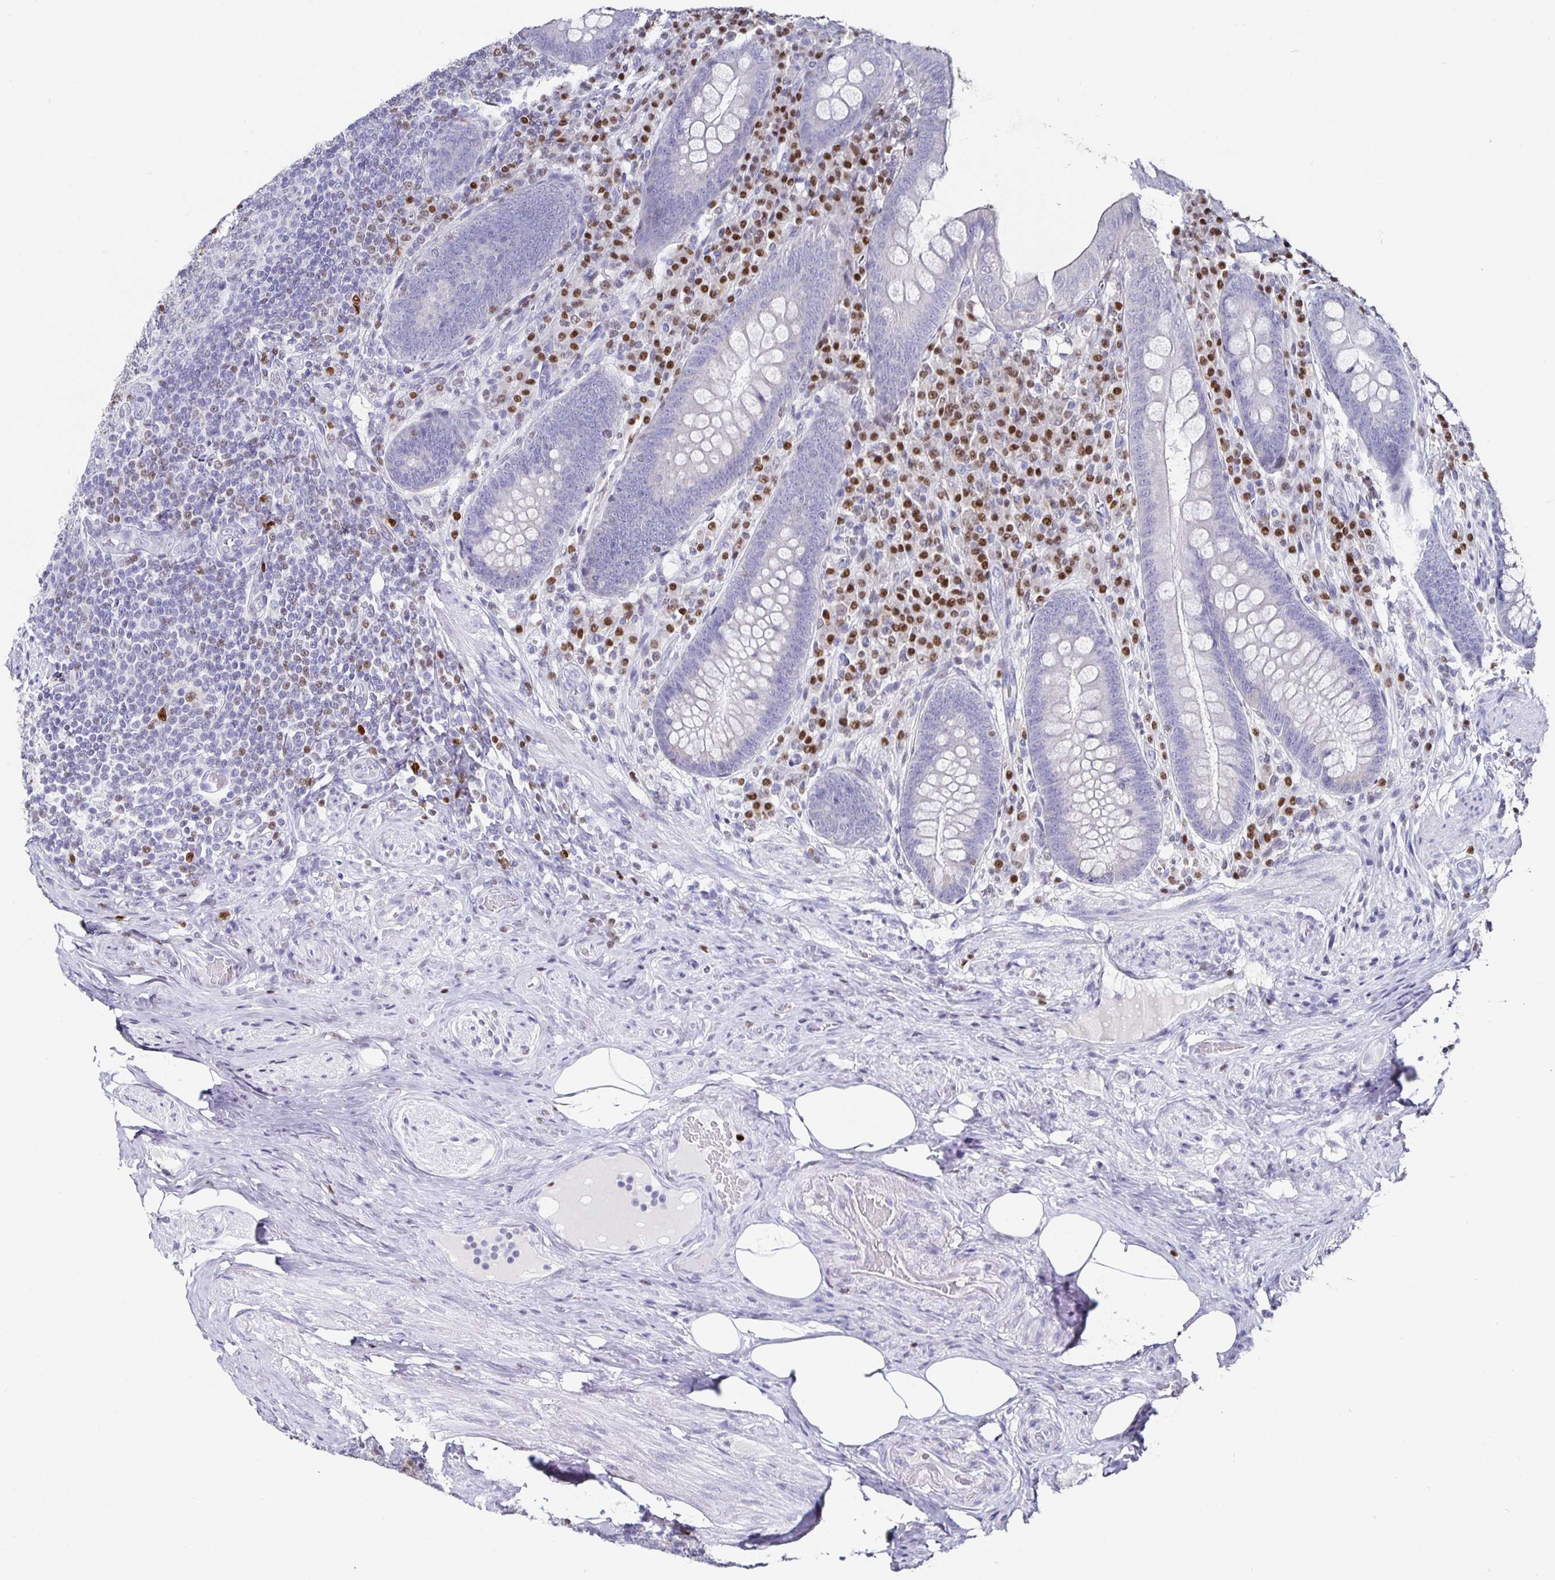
{"staining": {"intensity": "negative", "quantity": "none", "location": "none"}, "tissue": "appendix", "cell_type": "Glandular cells", "image_type": "normal", "snomed": [{"axis": "morphology", "description": "Normal tissue, NOS"}, {"axis": "topography", "description": "Appendix"}], "caption": "Glandular cells show no significant protein expression in benign appendix.", "gene": "RUNX2", "patient": {"sex": "male", "age": 71}}